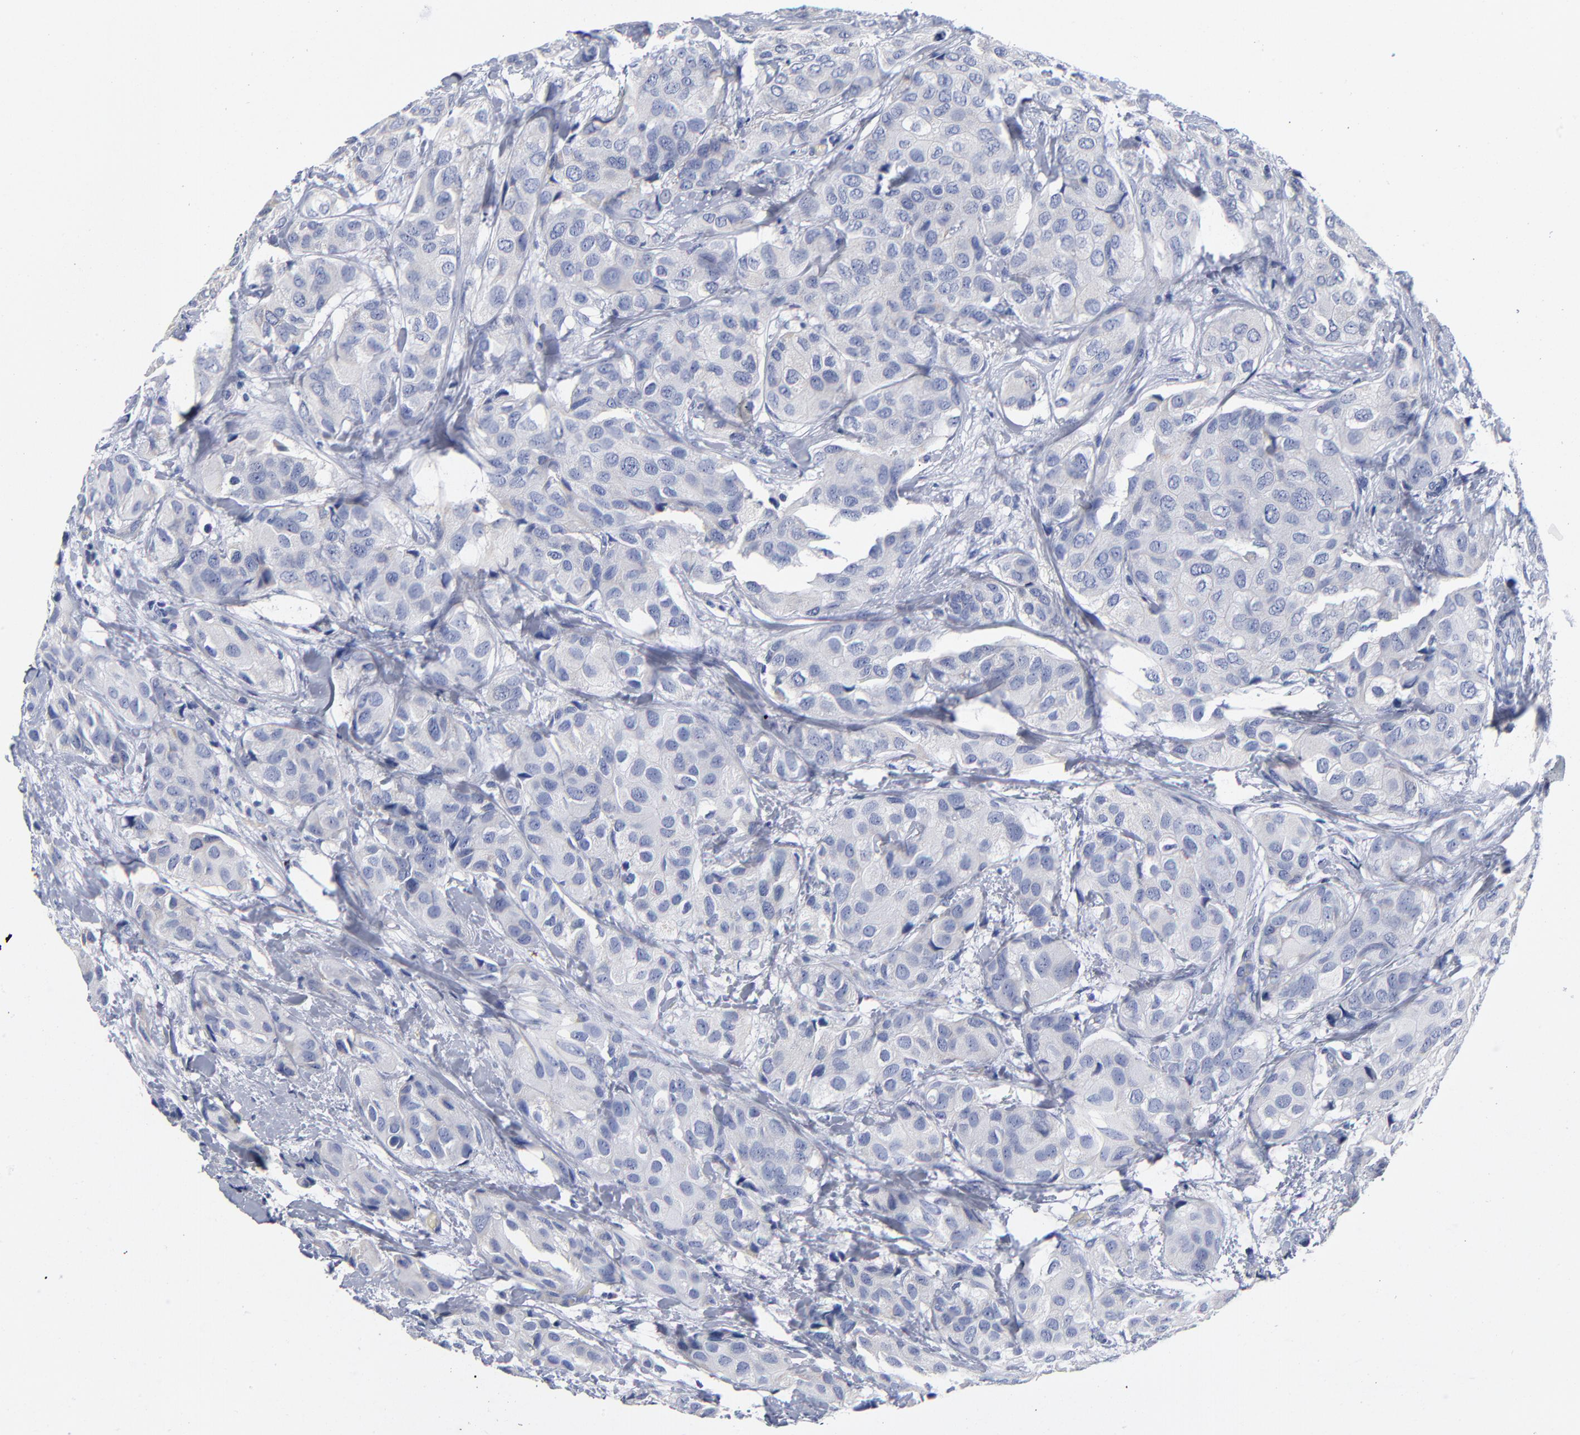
{"staining": {"intensity": "negative", "quantity": "none", "location": "none"}, "tissue": "breast cancer", "cell_type": "Tumor cells", "image_type": "cancer", "snomed": [{"axis": "morphology", "description": "Duct carcinoma"}, {"axis": "topography", "description": "Breast"}], "caption": "Immunohistochemistry image of neoplastic tissue: breast cancer (infiltrating ductal carcinoma) stained with DAB (3,3'-diaminobenzidine) displays no significant protein positivity in tumor cells. The staining is performed using DAB brown chromogen with nuclei counter-stained in using hematoxylin.", "gene": "PTP4A1", "patient": {"sex": "female", "age": 68}}